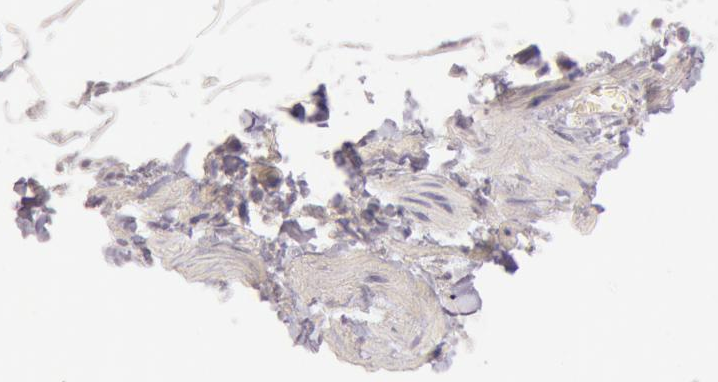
{"staining": {"intensity": "negative", "quantity": "none", "location": "none"}, "tissue": "adipose tissue", "cell_type": "Adipocytes", "image_type": "normal", "snomed": [{"axis": "morphology", "description": "Normal tissue, NOS"}, {"axis": "morphology", "description": "Duct carcinoma"}, {"axis": "topography", "description": "Breast"}, {"axis": "topography", "description": "Adipose tissue"}], "caption": "IHC image of benign adipose tissue: human adipose tissue stained with DAB (3,3'-diaminobenzidine) demonstrates no significant protein expression in adipocytes. (DAB IHC with hematoxylin counter stain).", "gene": "RBMY1A1", "patient": {"sex": "female", "age": 37}}